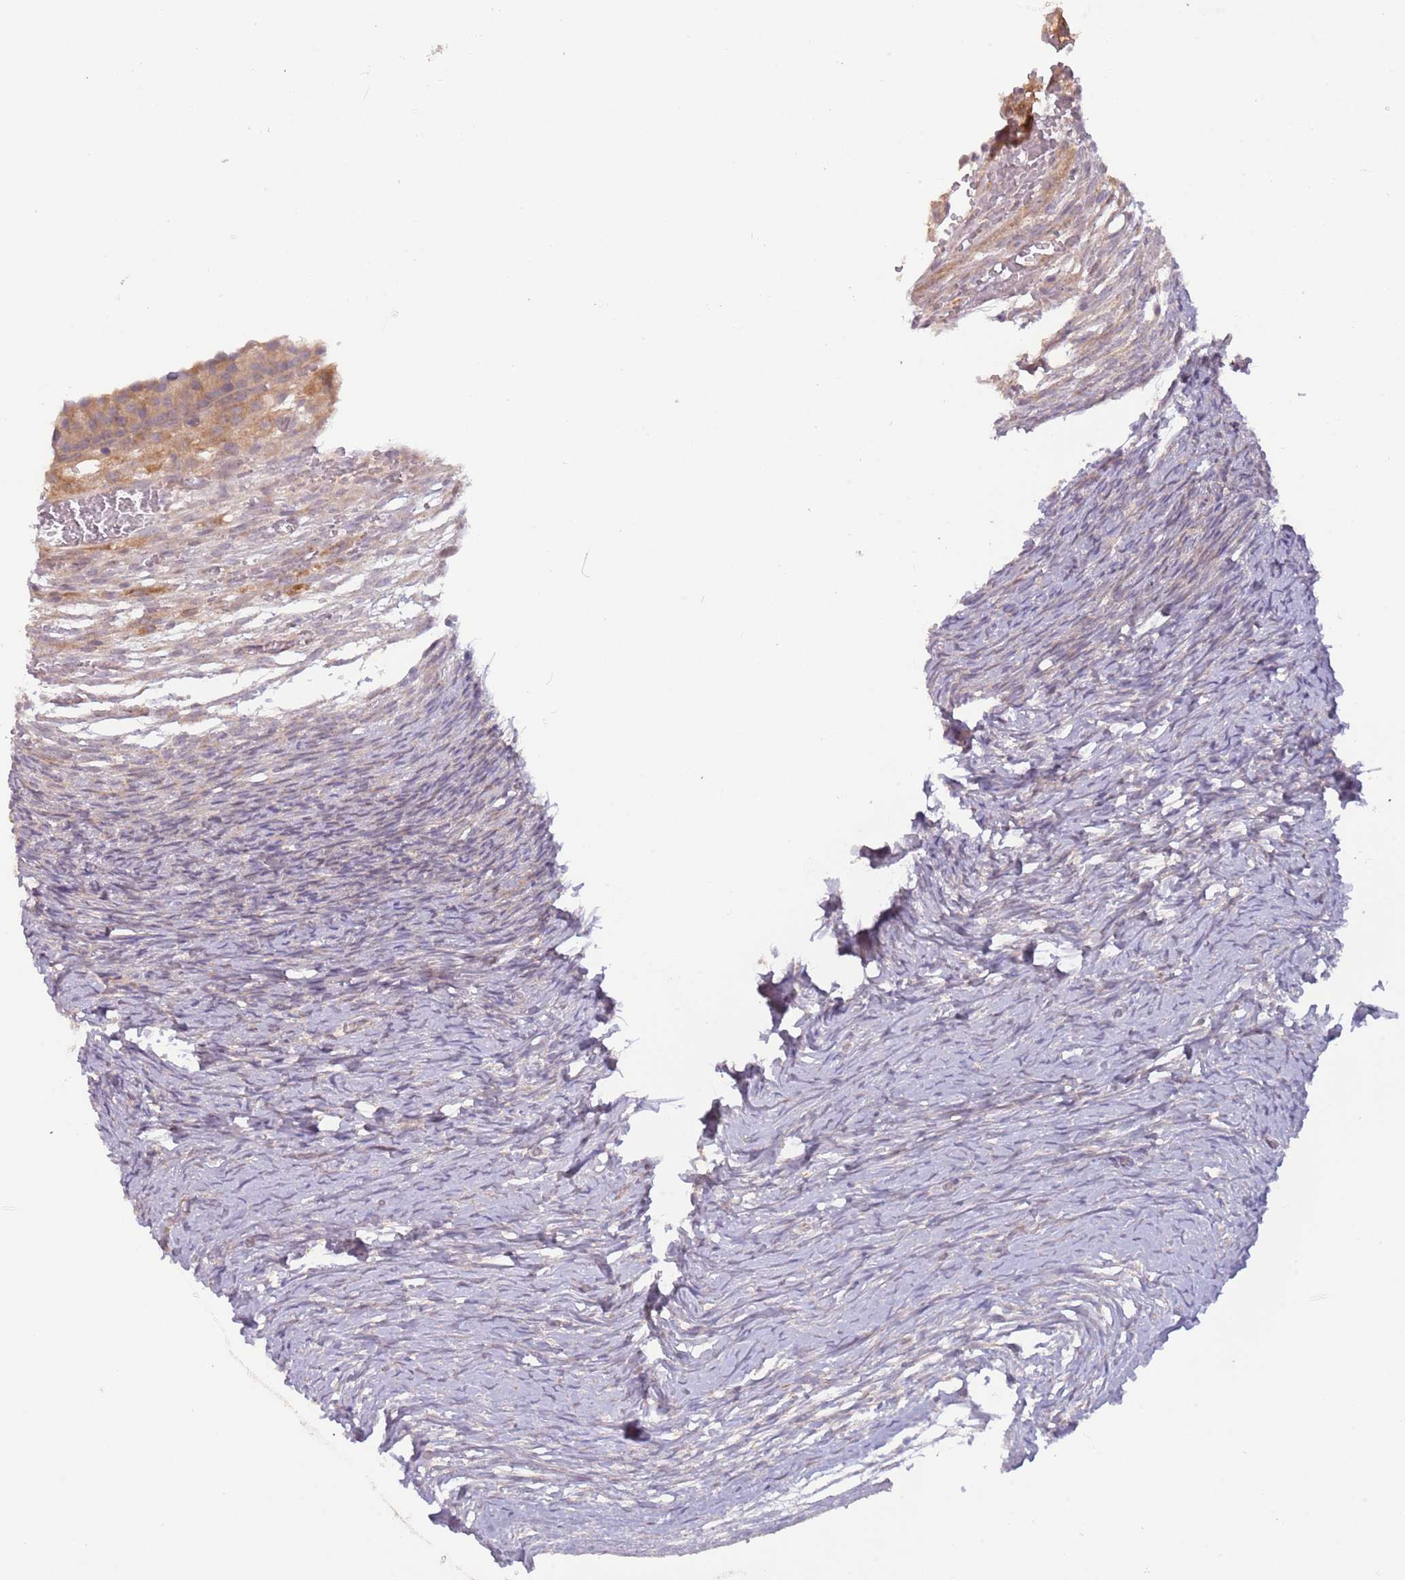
{"staining": {"intensity": "weak", "quantity": ">75%", "location": "cytoplasmic/membranous"}, "tissue": "ovary", "cell_type": "Follicle cells", "image_type": "normal", "snomed": [{"axis": "morphology", "description": "Normal tissue, NOS"}, {"axis": "topography", "description": "Ovary"}], "caption": "This image shows immunohistochemistry (IHC) staining of normal human ovary, with low weak cytoplasmic/membranous expression in about >75% of follicle cells.", "gene": "LDHD", "patient": {"sex": "female", "age": 39}}